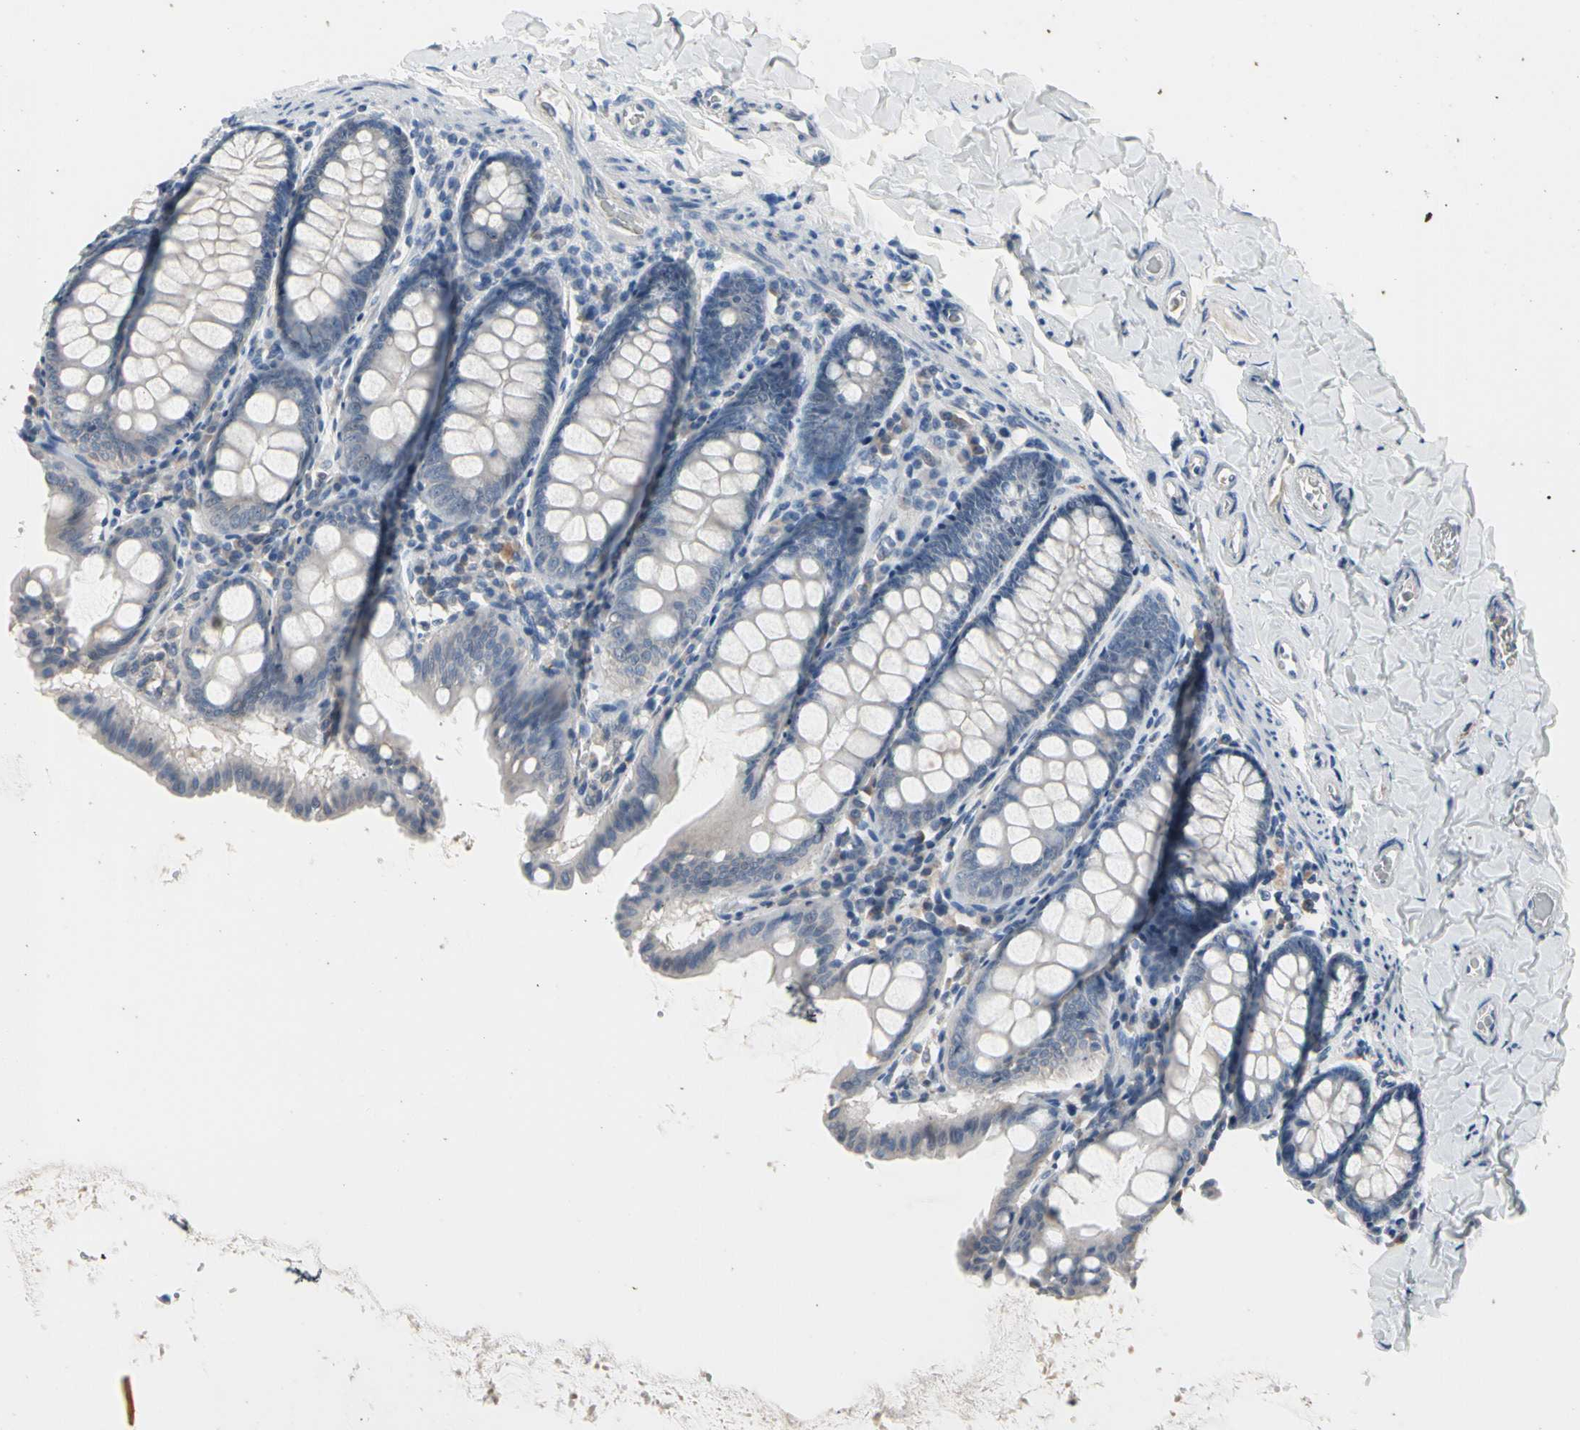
{"staining": {"intensity": "negative", "quantity": "none", "location": "none"}, "tissue": "colon", "cell_type": "Endothelial cells", "image_type": "normal", "snomed": [{"axis": "morphology", "description": "Normal tissue, NOS"}, {"axis": "topography", "description": "Colon"}], "caption": "The micrograph reveals no significant positivity in endothelial cells of colon.", "gene": "SV2A", "patient": {"sex": "female", "age": 61}}